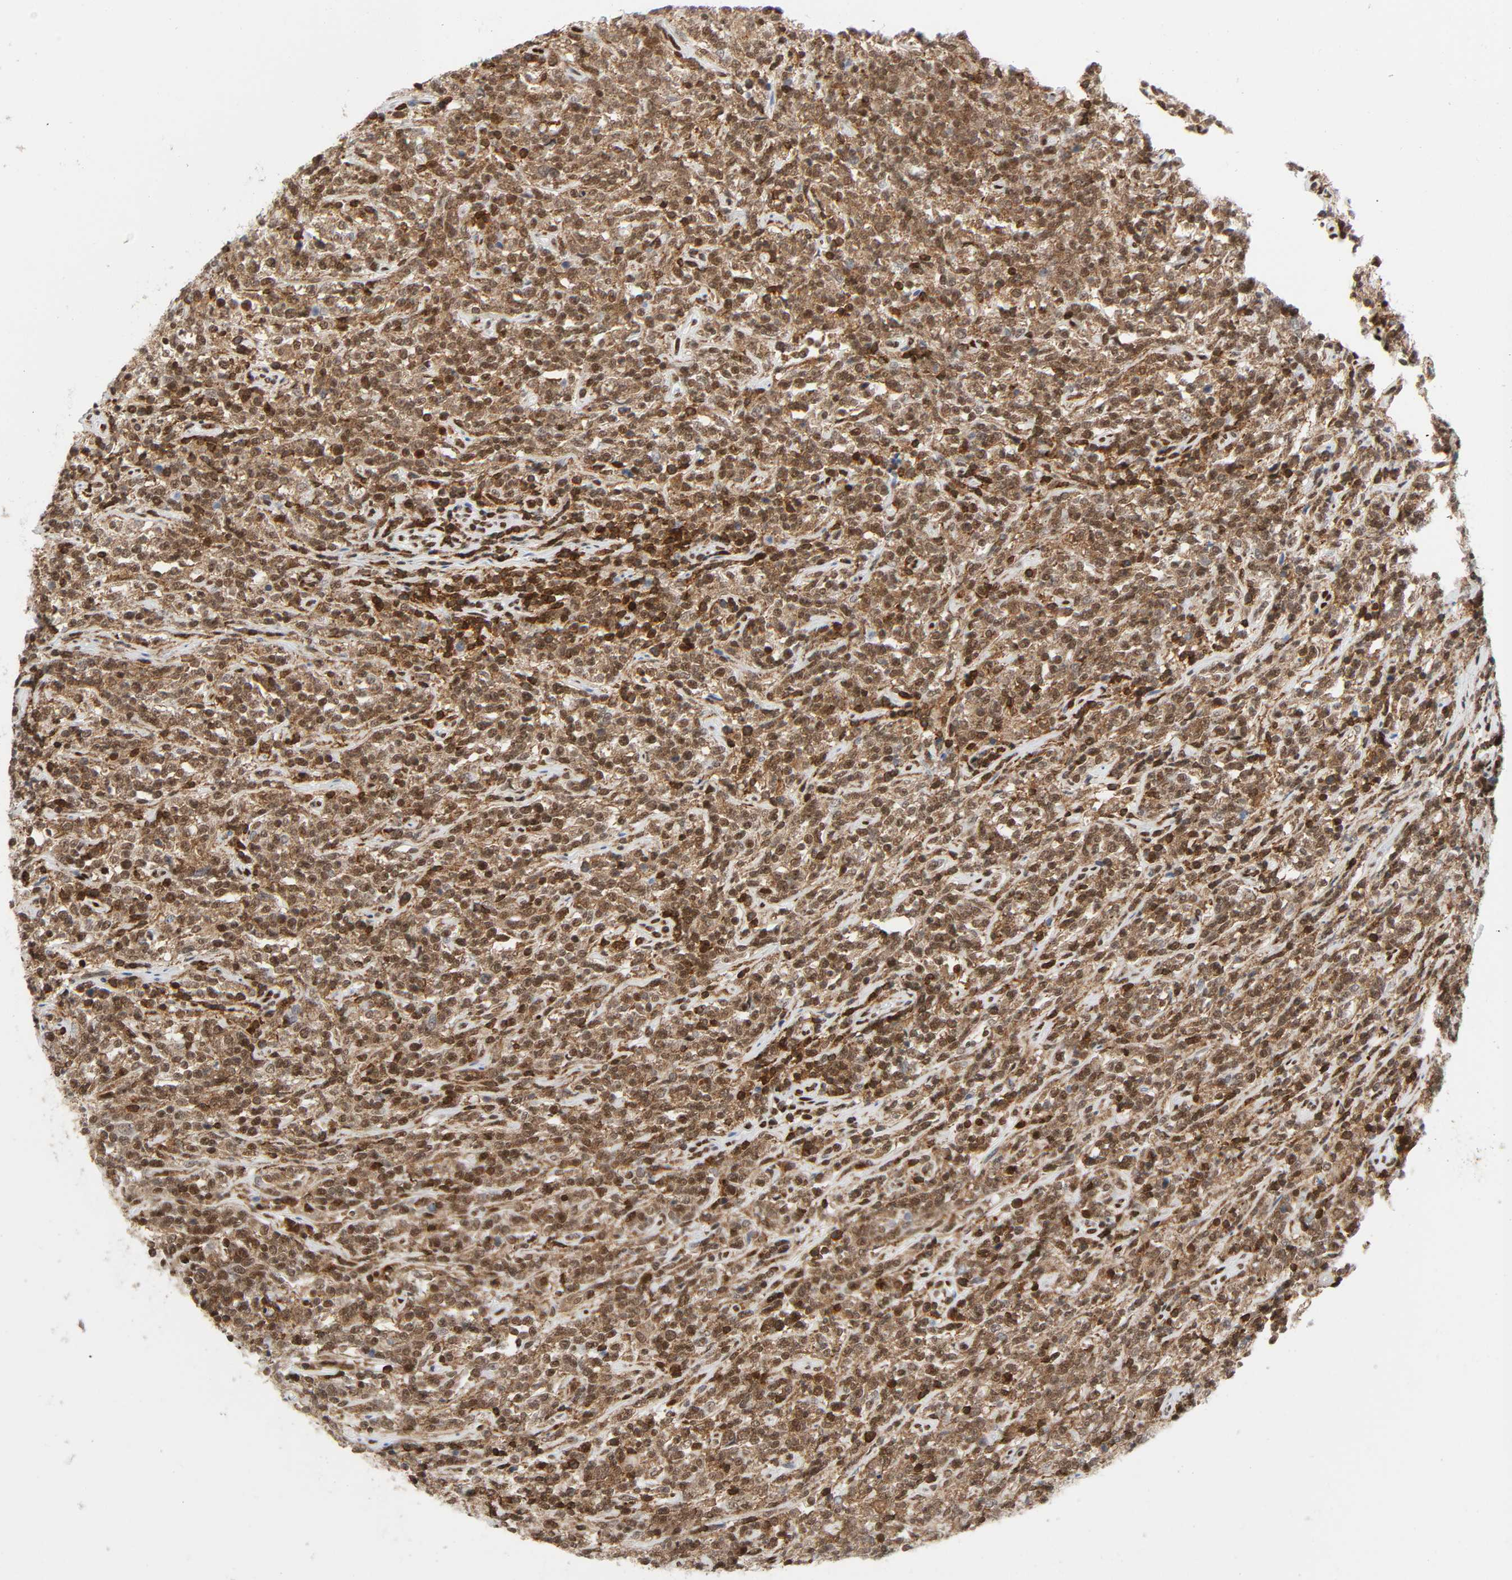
{"staining": {"intensity": "moderate", "quantity": ">75%", "location": "cytoplasmic/membranous,nuclear"}, "tissue": "lymphoma", "cell_type": "Tumor cells", "image_type": "cancer", "snomed": [{"axis": "morphology", "description": "Malignant lymphoma, non-Hodgkin's type, High grade"}, {"axis": "topography", "description": "Soft tissue"}], "caption": "Lymphoma stained with a brown dye reveals moderate cytoplasmic/membranous and nuclear positive staining in about >75% of tumor cells.", "gene": "WAS", "patient": {"sex": "male", "age": 18}}